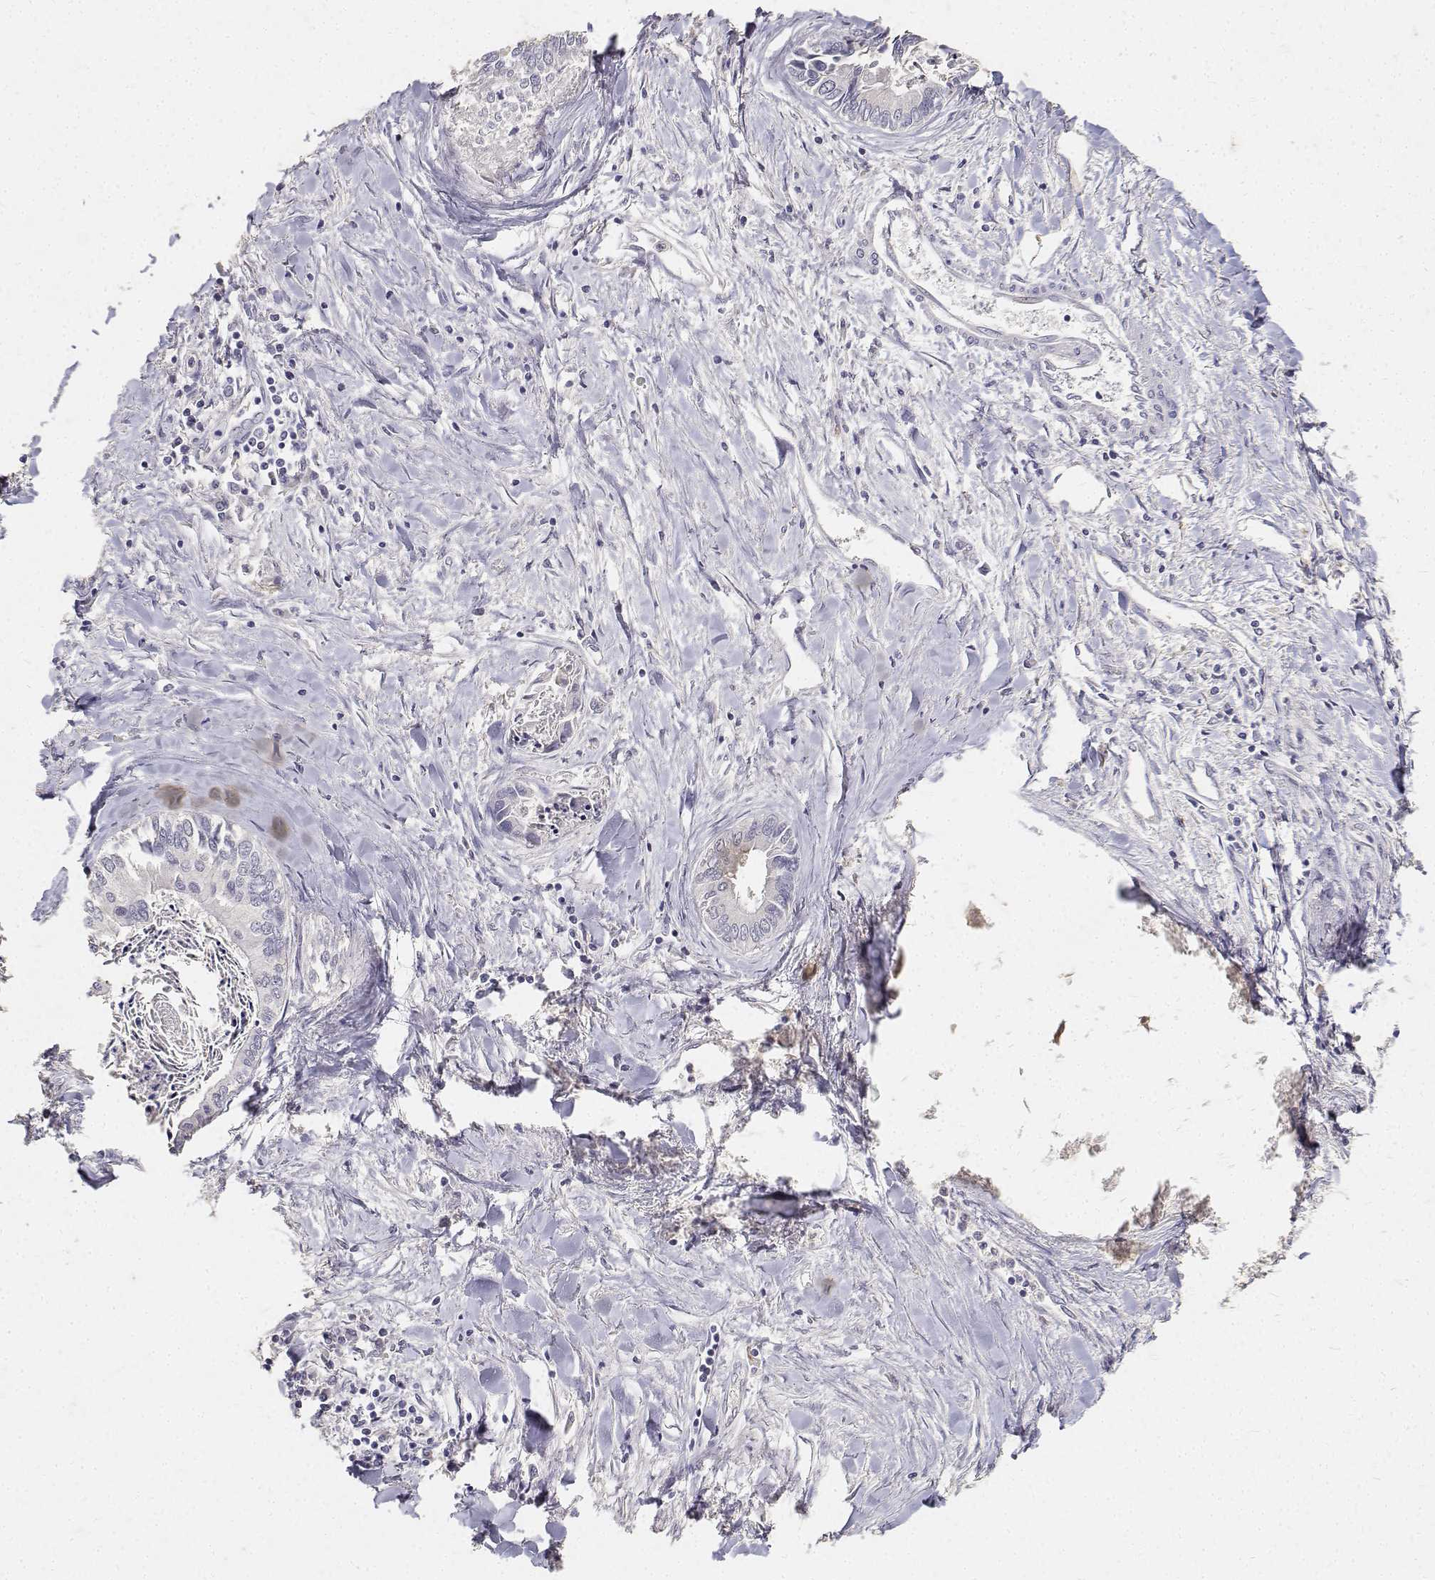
{"staining": {"intensity": "negative", "quantity": "none", "location": "none"}, "tissue": "liver cancer", "cell_type": "Tumor cells", "image_type": "cancer", "snomed": [{"axis": "morphology", "description": "Cholangiocarcinoma"}, {"axis": "topography", "description": "Liver"}], "caption": "The IHC histopathology image has no significant staining in tumor cells of liver cancer tissue. (Stains: DAB IHC with hematoxylin counter stain, Microscopy: brightfield microscopy at high magnification).", "gene": "PAEP", "patient": {"sex": "male", "age": 66}}